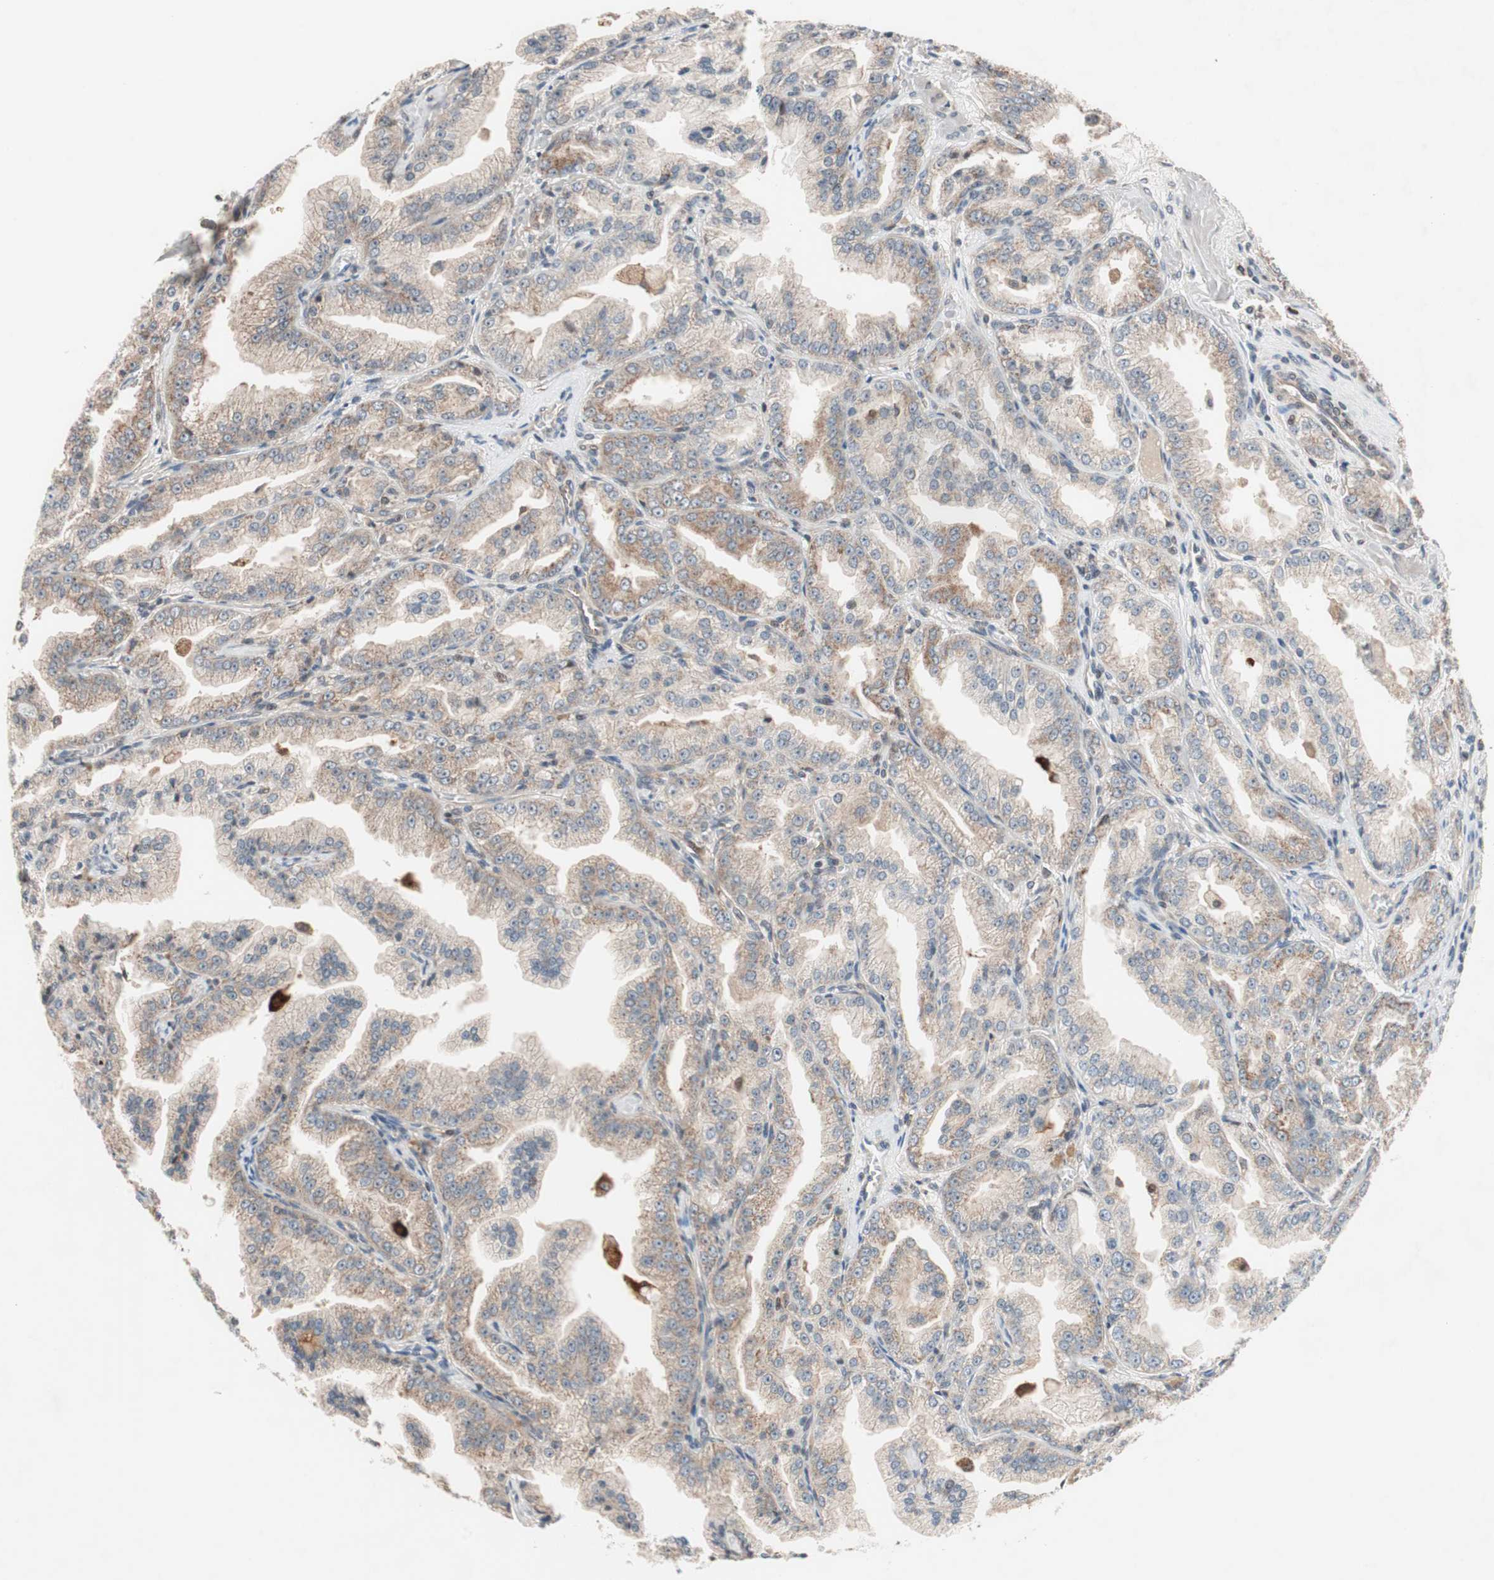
{"staining": {"intensity": "moderate", "quantity": ">75%", "location": "cytoplasmic/membranous"}, "tissue": "prostate cancer", "cell_type": "Tumor cells", "image_type": "cancer", "snomed": [{"axis": "morphology", "description": "Adenocarcinoma, High grade"}, {"axis": "topography", "description": "Prostate"}], "caption": "IHC photomicrograph of neoplastic tissue: human prostate cancer stained using immunohistochemistry exhibits medium levels of moderate protein expression localized specifically in the cytoplasmic/membranous of tumor cells, appearing as a cytoplasmic/membranous brown color.", "gene": "NF2", "patient": {"sex": "male", "age": 61}}